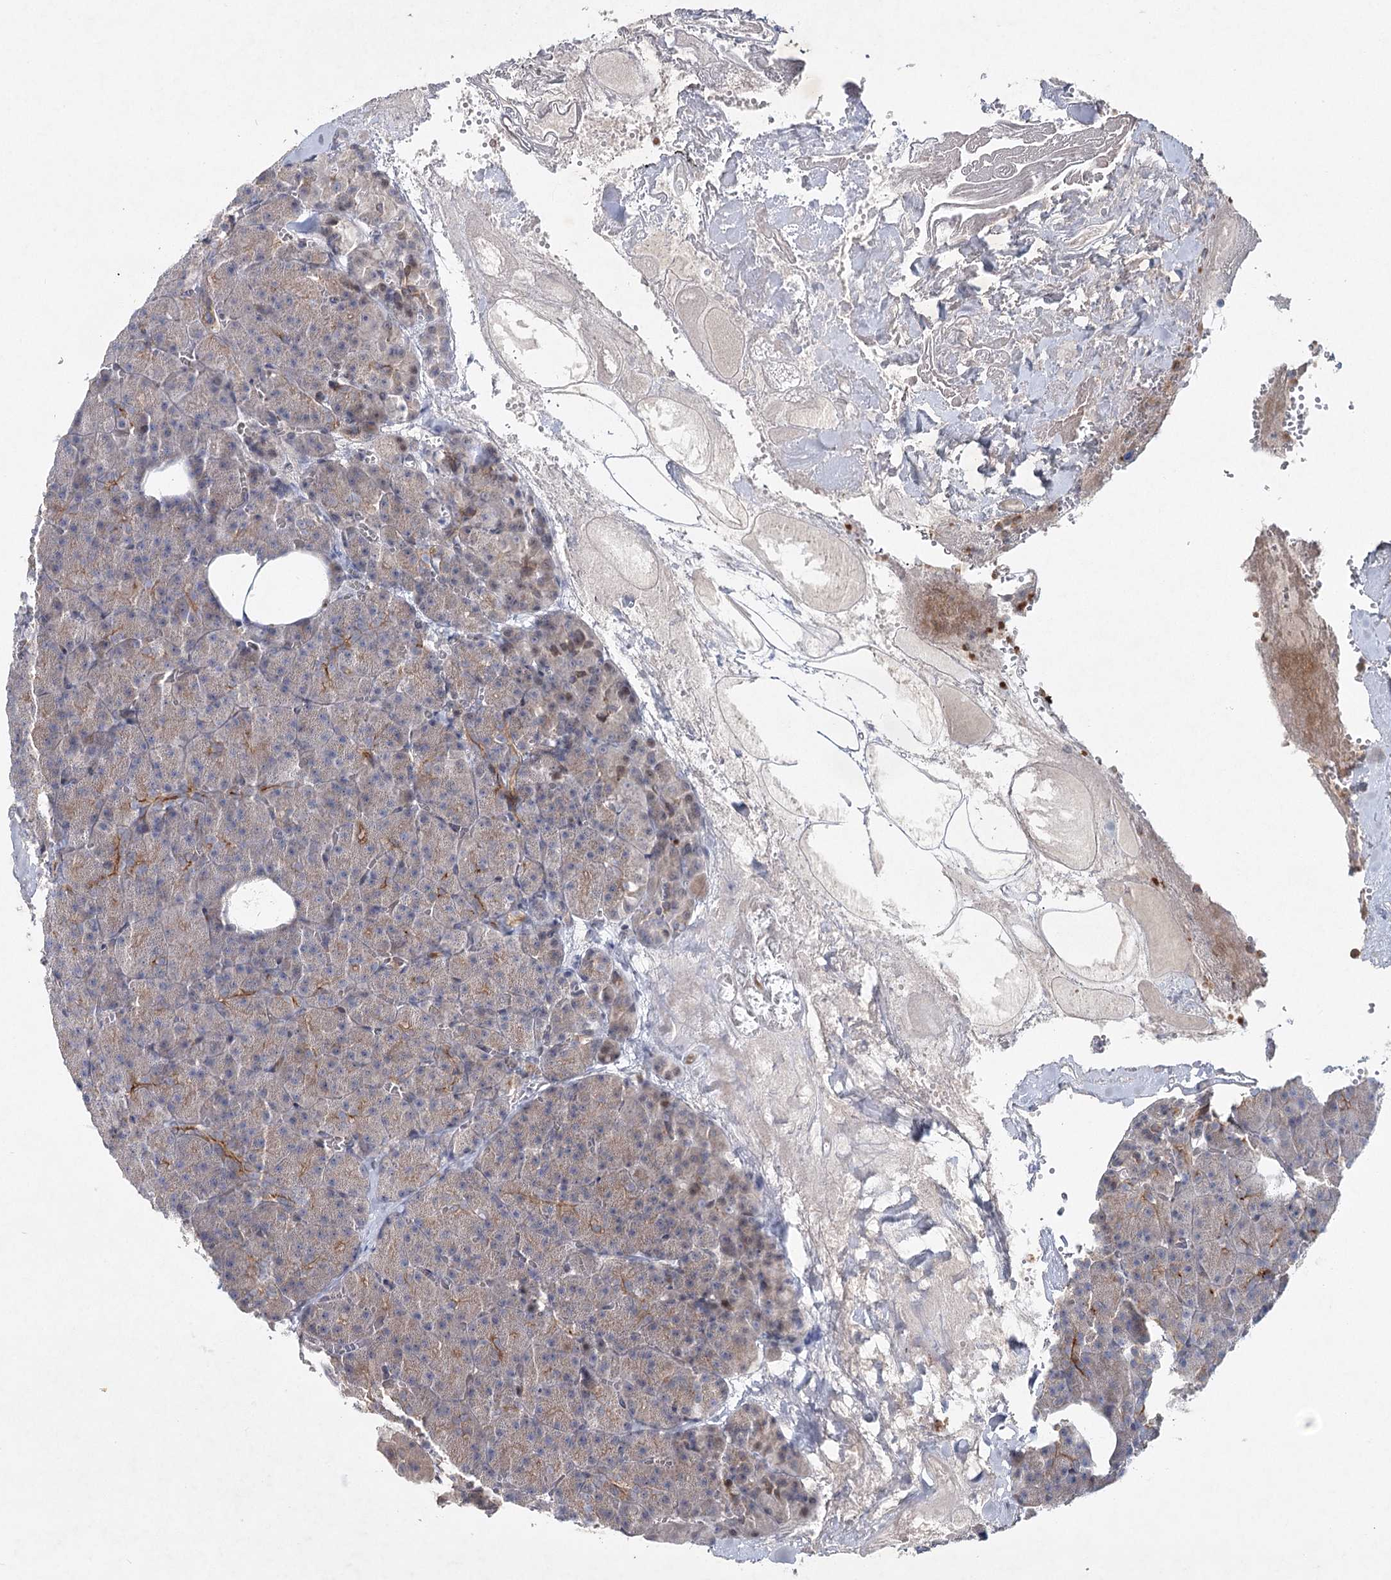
{"staining": {"intensity": "moderate", "quantity": "<25%", "location": "cytoplasmic/membranous"}, "tissue": "pancreas", "cell_type": "Exocrine glandular cells", "image_type": "normal", "snomed": [{"axis": "morphology", "description": "Normal tissue, NOS"}, {"axis": "morphology", "description": "Carcinoid, malignant, NOS"}, {"axis": "topography", "description": "Pancreas"}], "caption": "DAB immunohistochemical staining of unremarkable human pancreas demonstrates moderate cytoplasmic/membranous protein staining in approximately <25% of exocrine glandular cells.", "gene": "MAP3K13", "patient": {"sex": "female", "age": 35}}